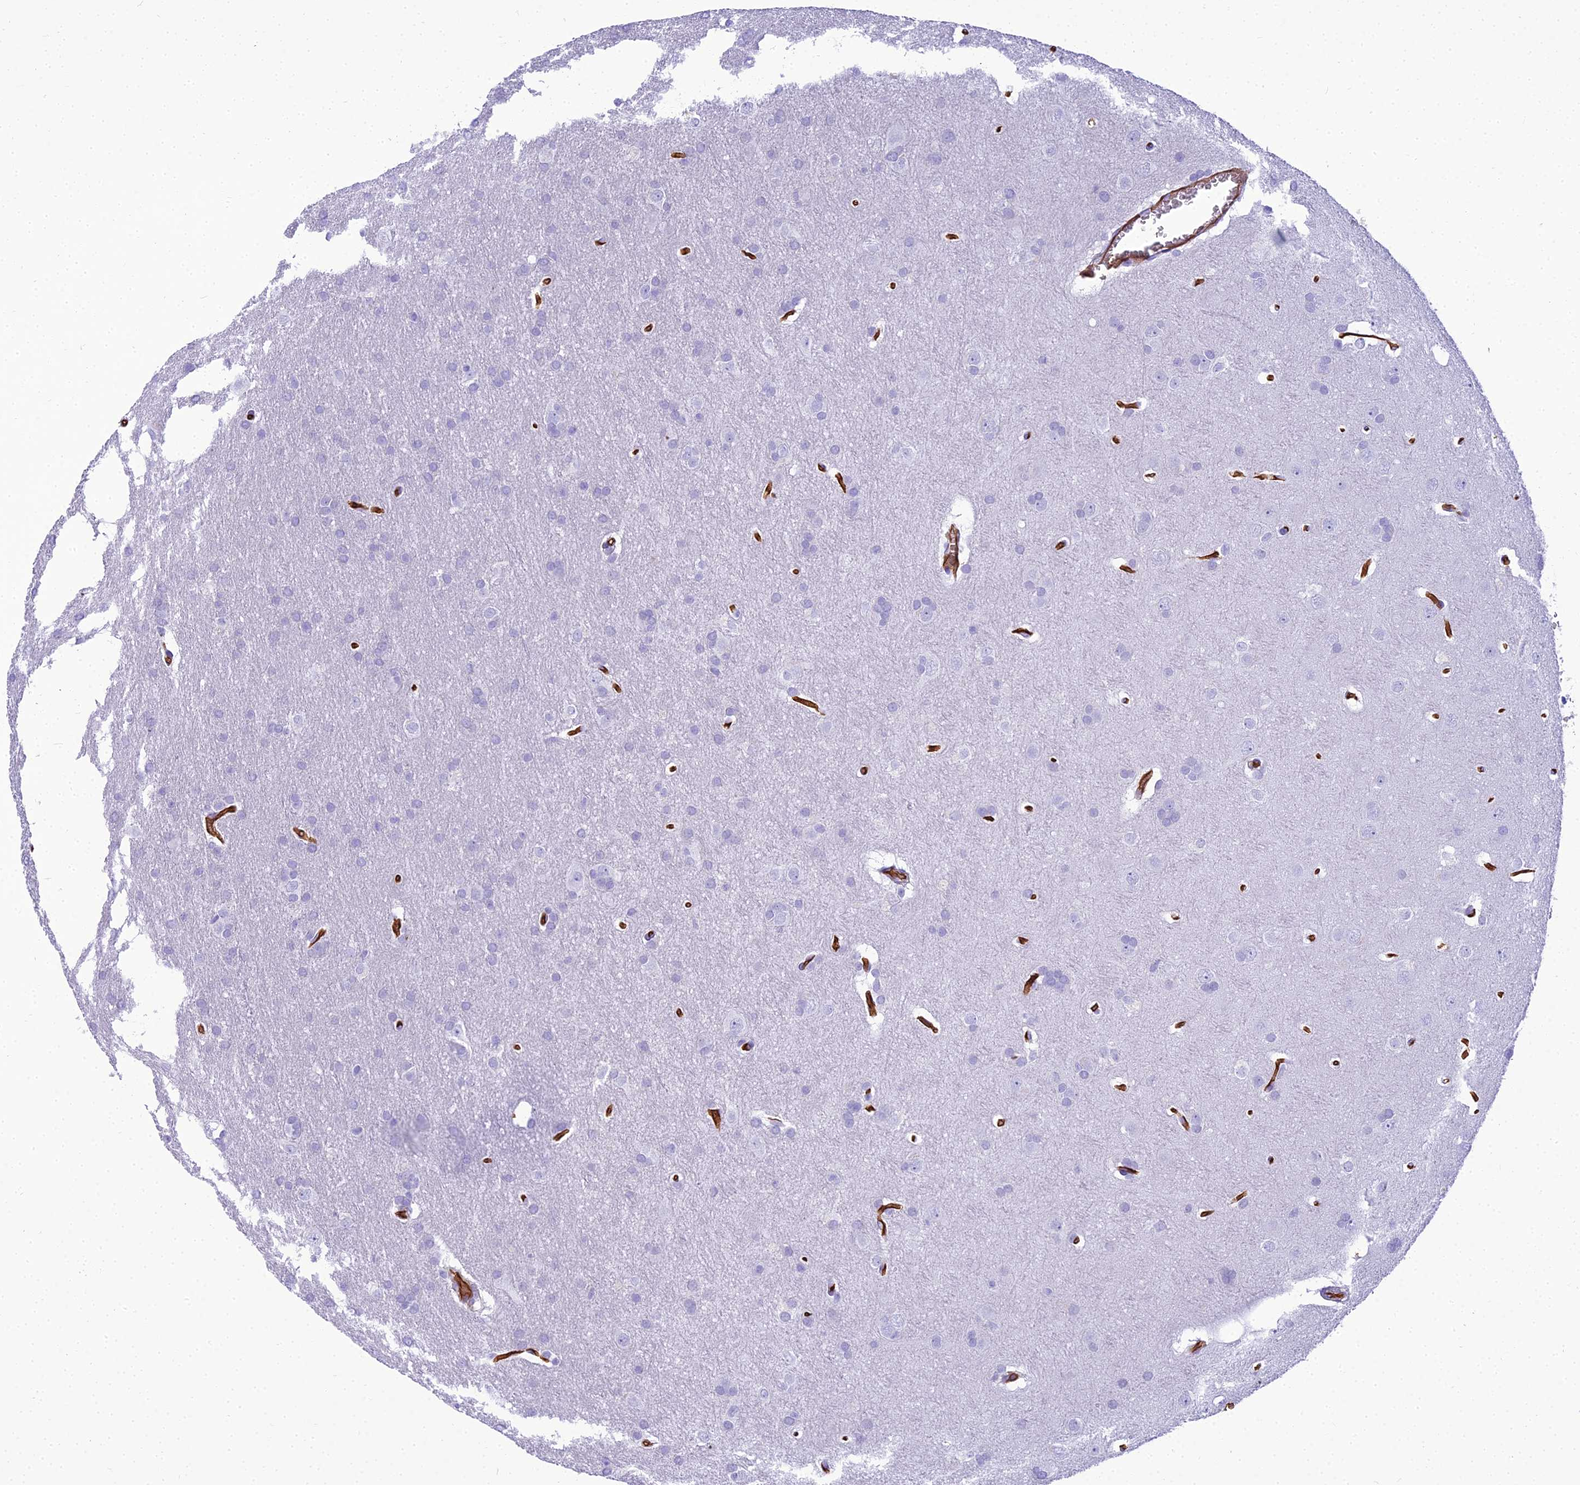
{"staining": {"intensity": "negative", "quantity": "none", "location": "none"}, "tissue": "glioma", "cell_type": "Tumor cells", "image_type": "cancer", "snomed": [{"axis": "morphology", "description": "Glioma, malignant, Low grade"}, {"axis": "topography", "description": "Brain"}], "caption": "This is an IHC micrograph of human glioma. There is no expression in tumor cells.", "gene": "NINJ1", "patient": {"sex": "female", "age": 32}}